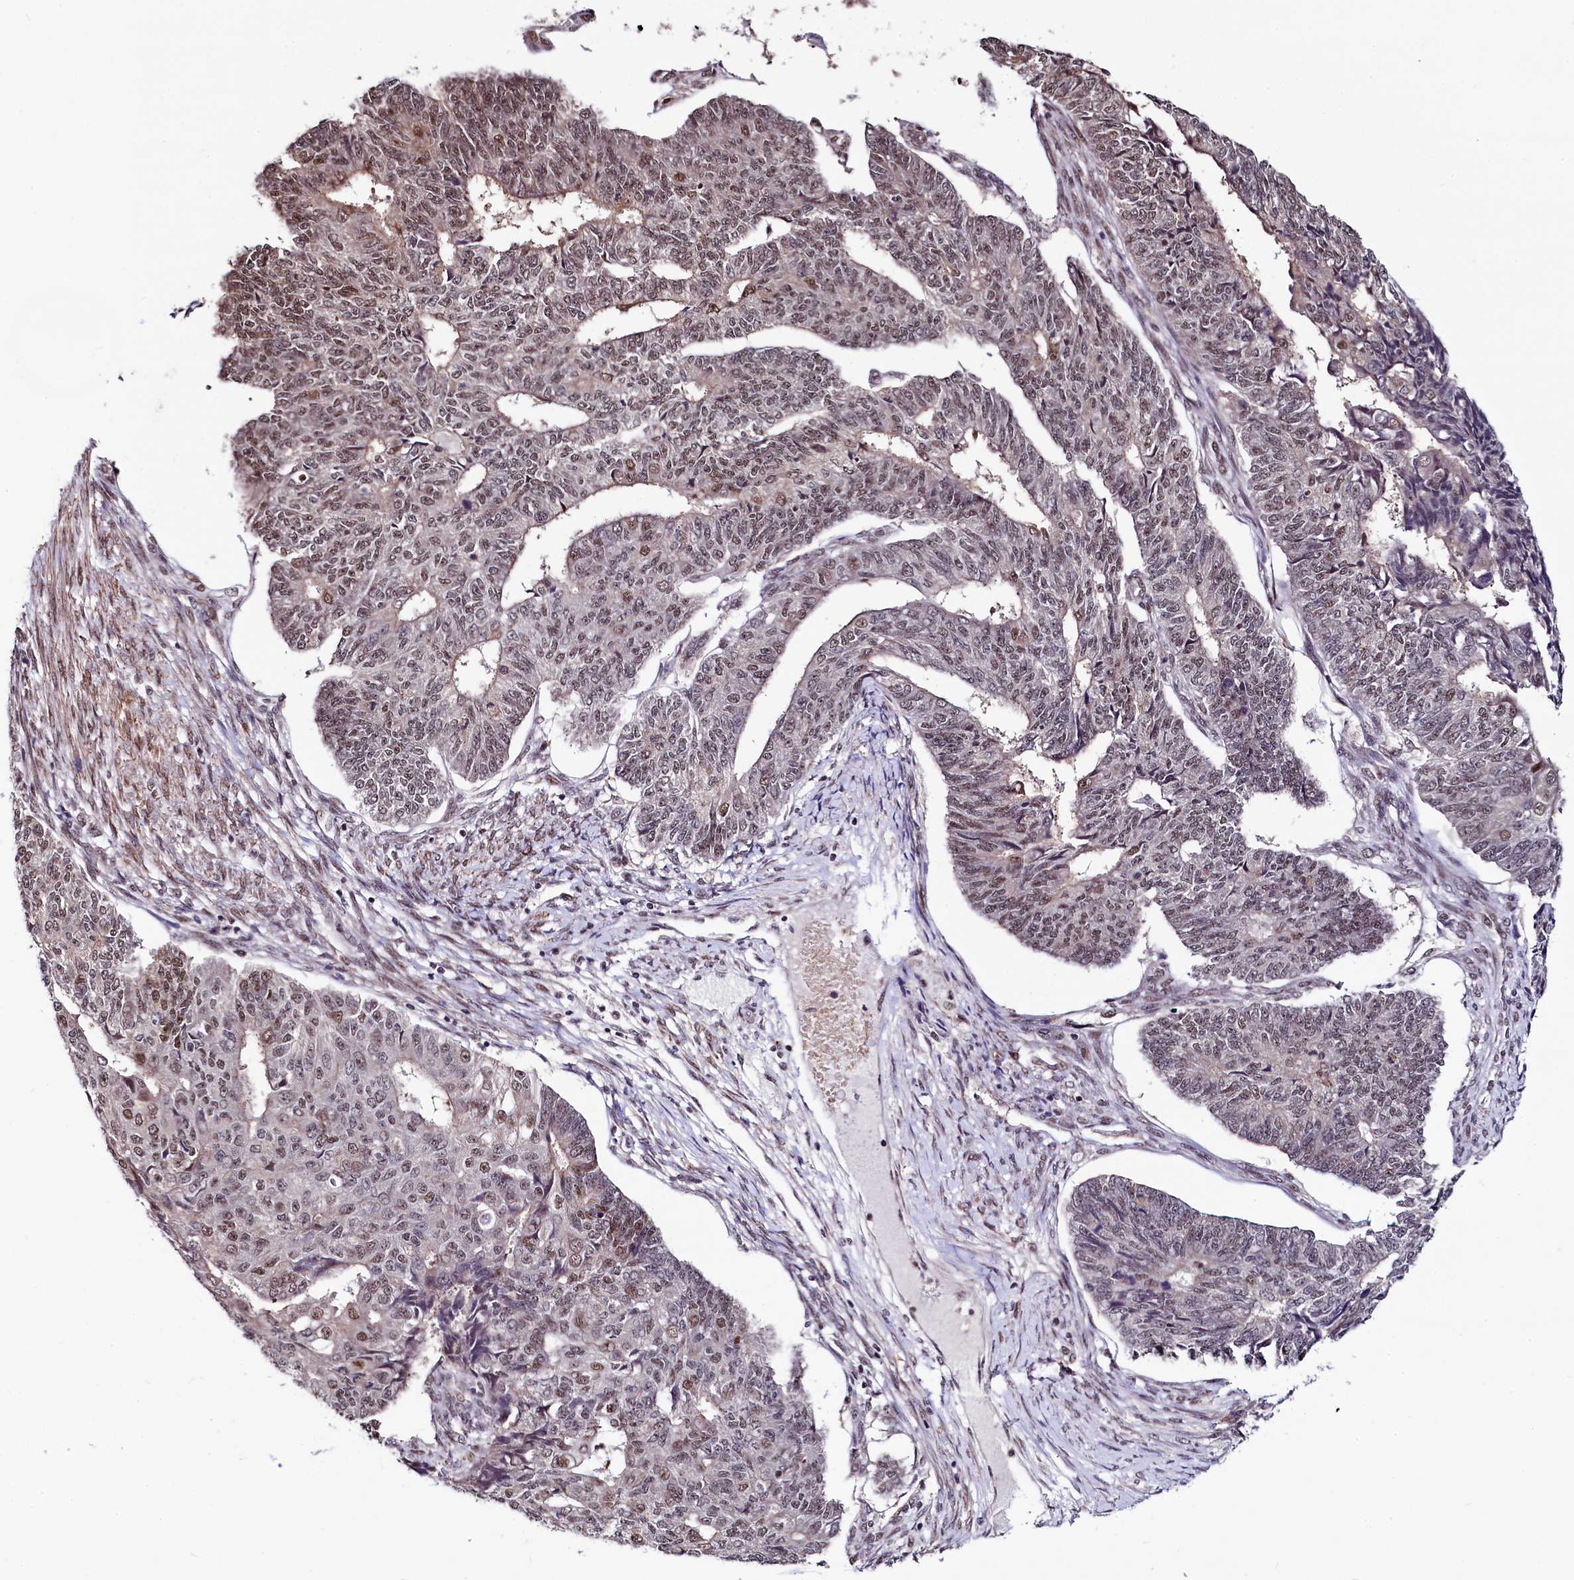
{"staining": {"intensity": "weak", "quantity": ">75%", "location": "nuclear"}, "tissue": "endometrial cancer", "cell_type": "Tumor cells", "image_type": "cancer", "snomed": [{"axis": "morphology", "description": "Adenocarcinoma, NOS"}, {"axis": "topography", "description": "Endometrium"}], "caption": "Weak nuclear protein positivity is identified in approximately >75% of tumor cells in endometrial cancer (adenocarcinoma).", "gene": "LEO1", "patient": {"sex": "female", "age": 32}}